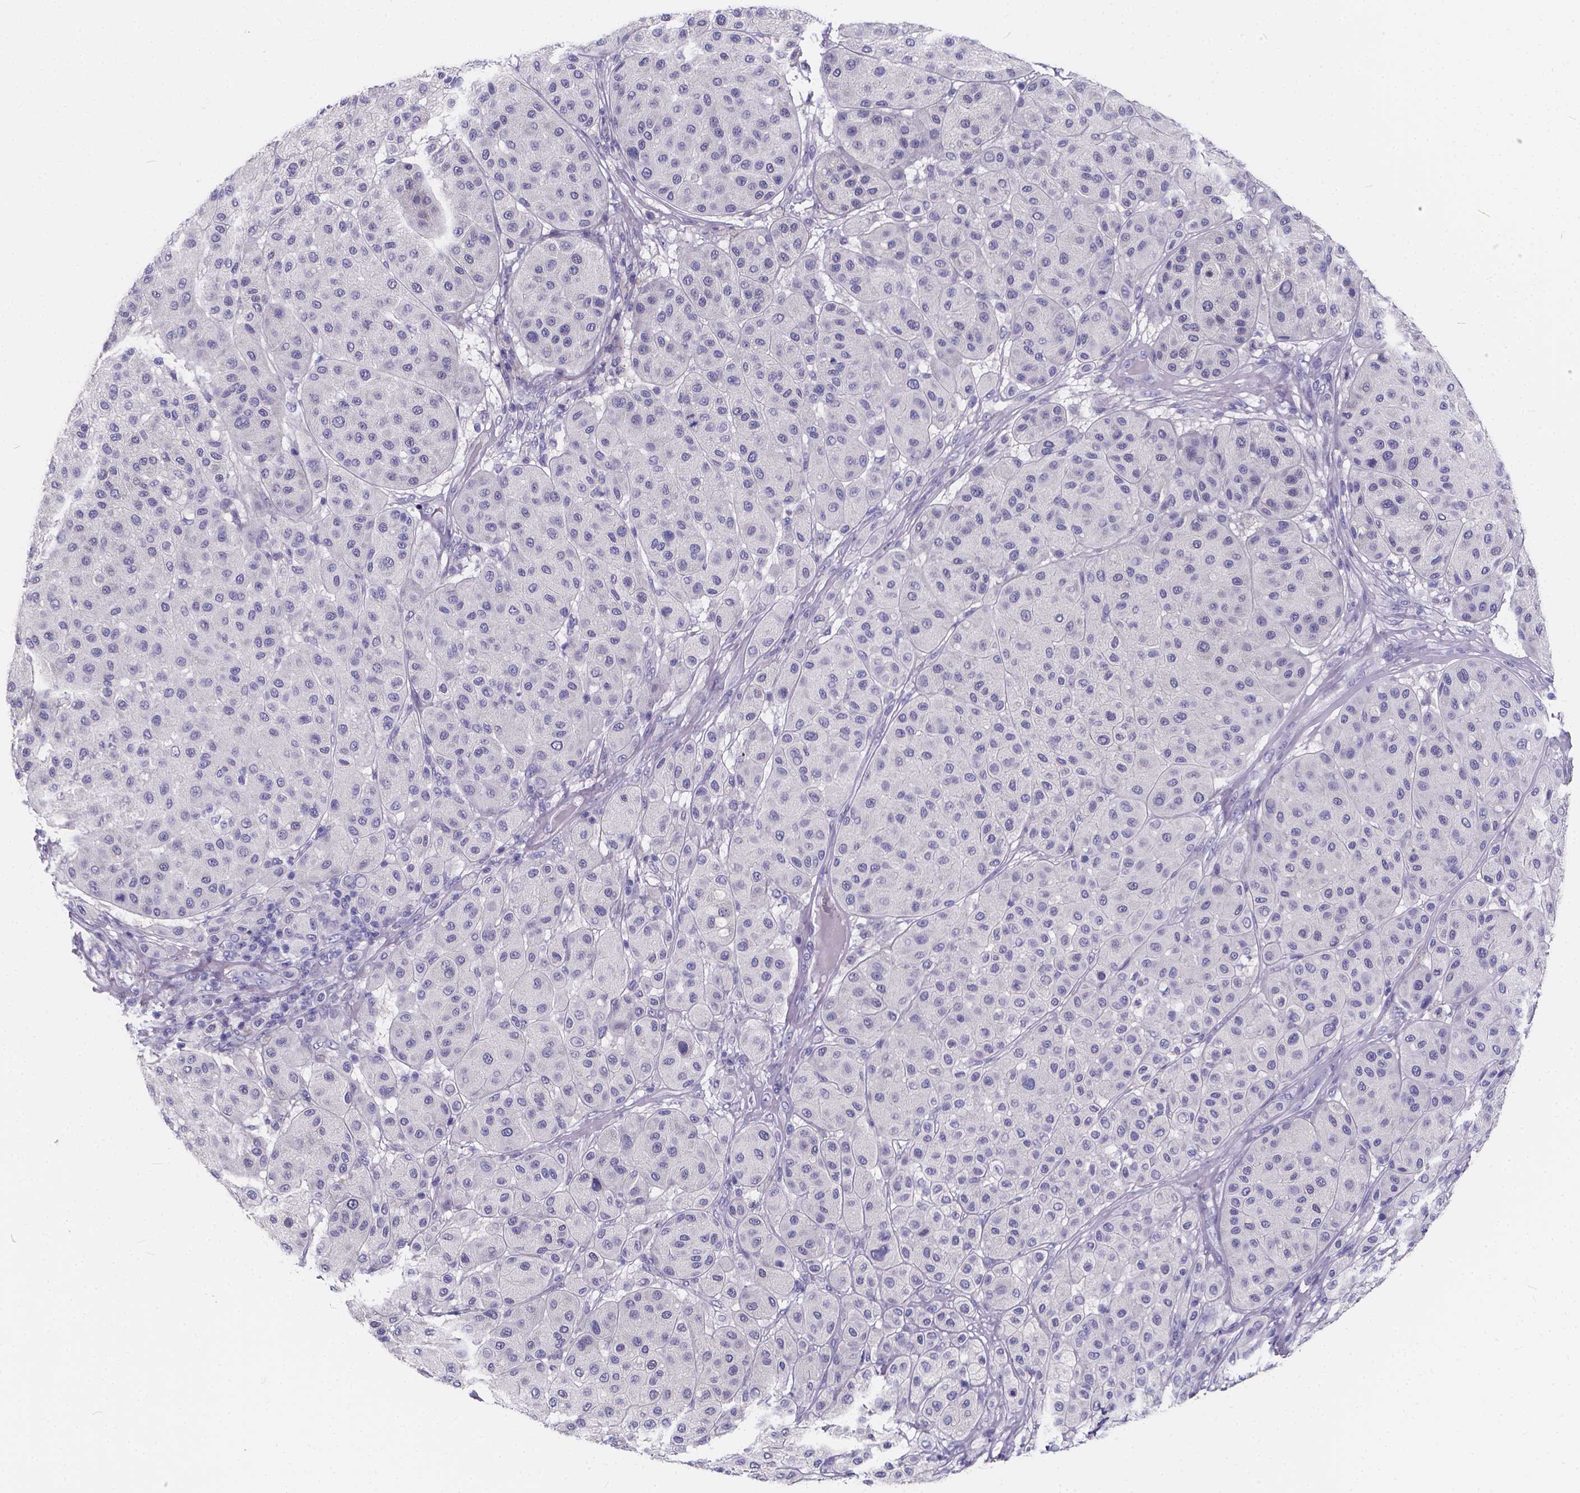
{"staining": {"intensity": "negative", "quantity": "none", "location": "none"}, "tissue": "melanoma", "cell_type": "Tumor cells", "image_type": "cancer", "snomed": [{"axis": "morphology", "description": "Malignant melanoma, Metastatic site"}, {"axis": "topography", "description": "Smooth muscle"}], "caption": "Tumor cells show no significant staining in melanoma.", "gene": "SPEF2", "patient": {"sex": "male", "age": 41}}